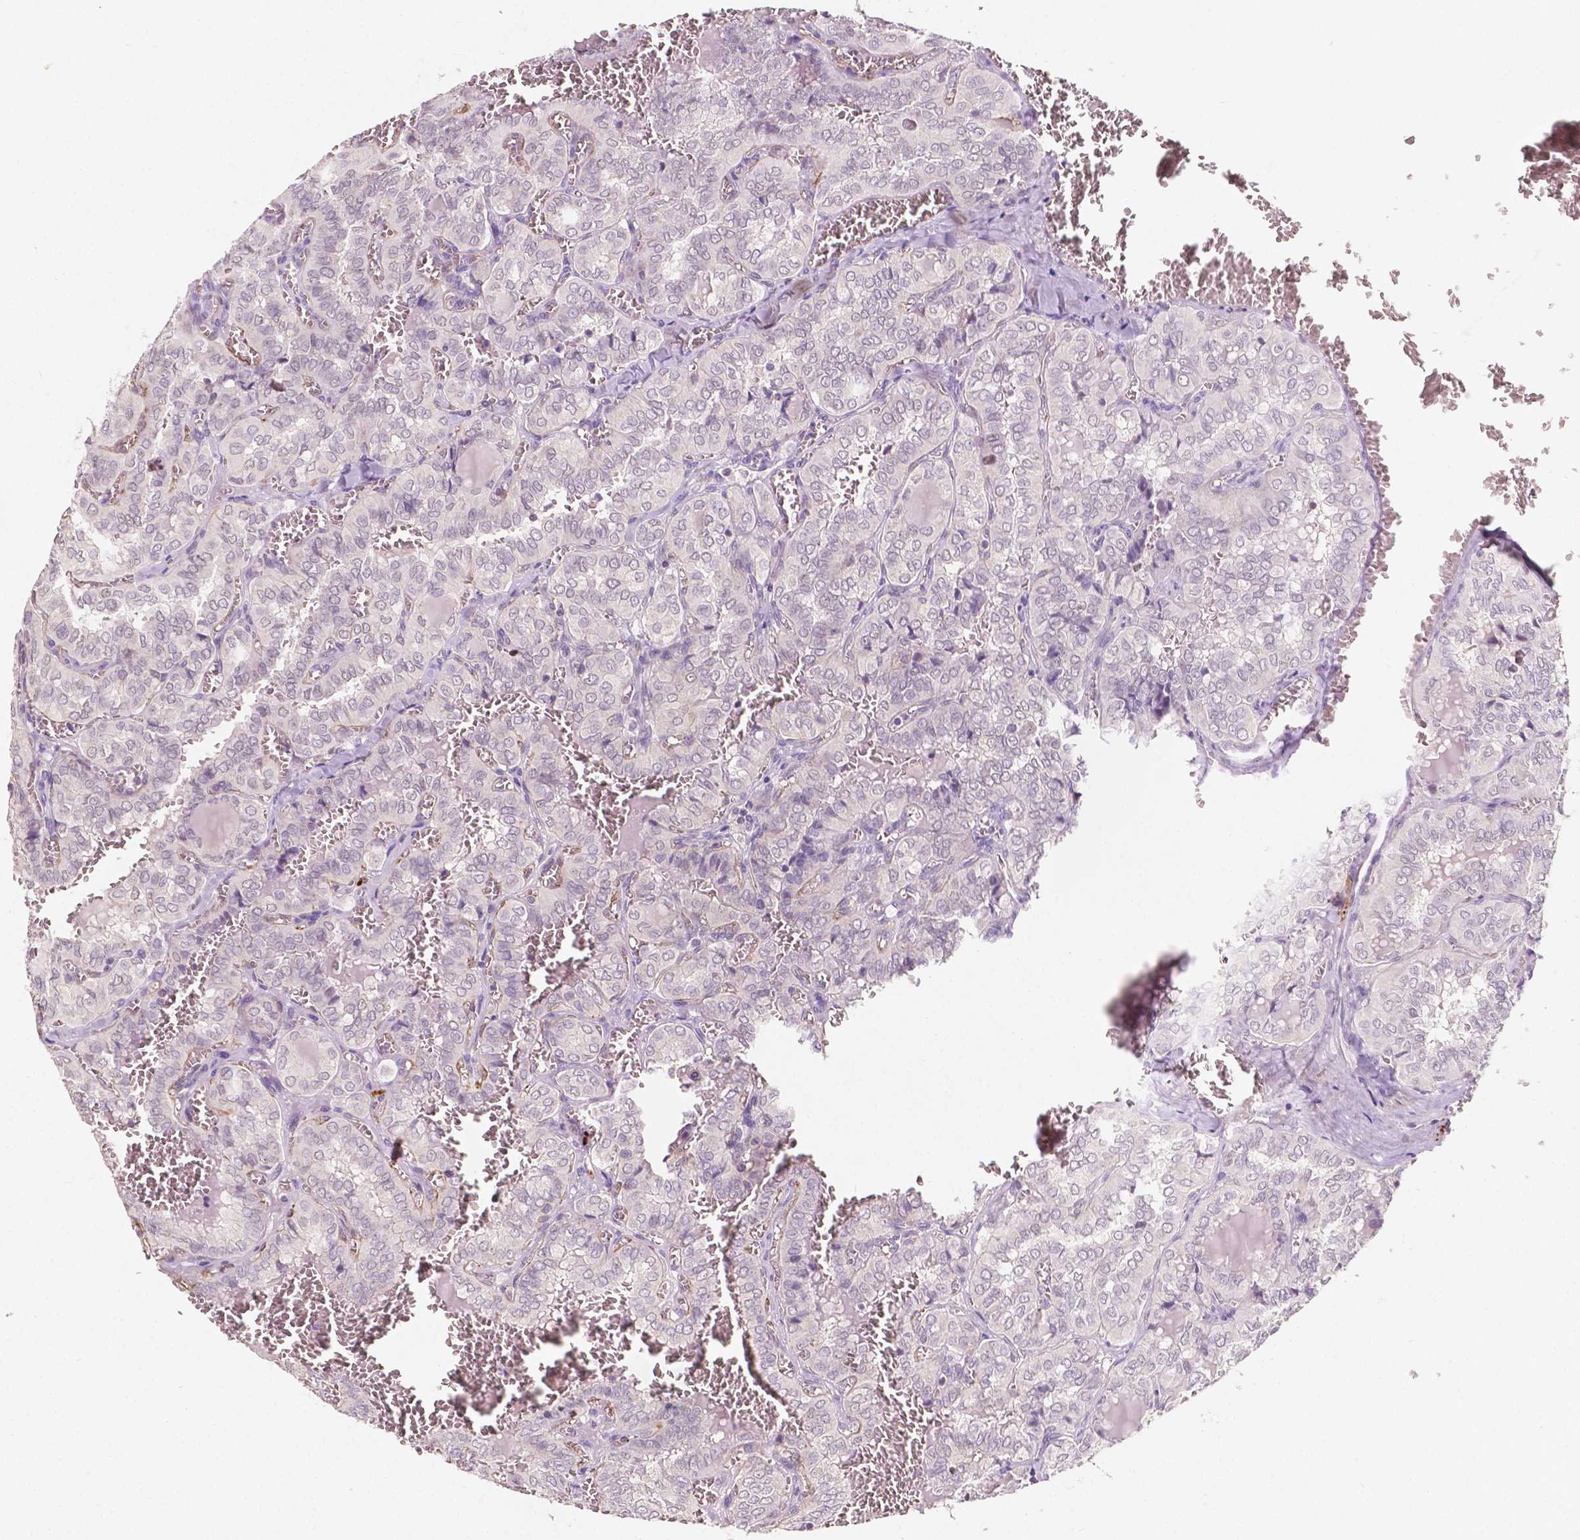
{"staining": {"intensity": "negative", "quantity": "none", "location": "none"}, "tissue": "thyroid cancer", "cell_type": "Tumor cells", "image_type": "cancer", "snomed": [{"axis": "morphology", "description": "Papillary adenocarcinoma, NOS"}, {"axis": "topography", "description": "Thyroid gland"}], "caption": "IHC image of thyroid cancer (papillary adenocarcinoma) stained for a protein (brown), which exhibits no staining in tumor cells.", "gene": "SIRT2", "patient": {"sex": "female", "age": 41}}